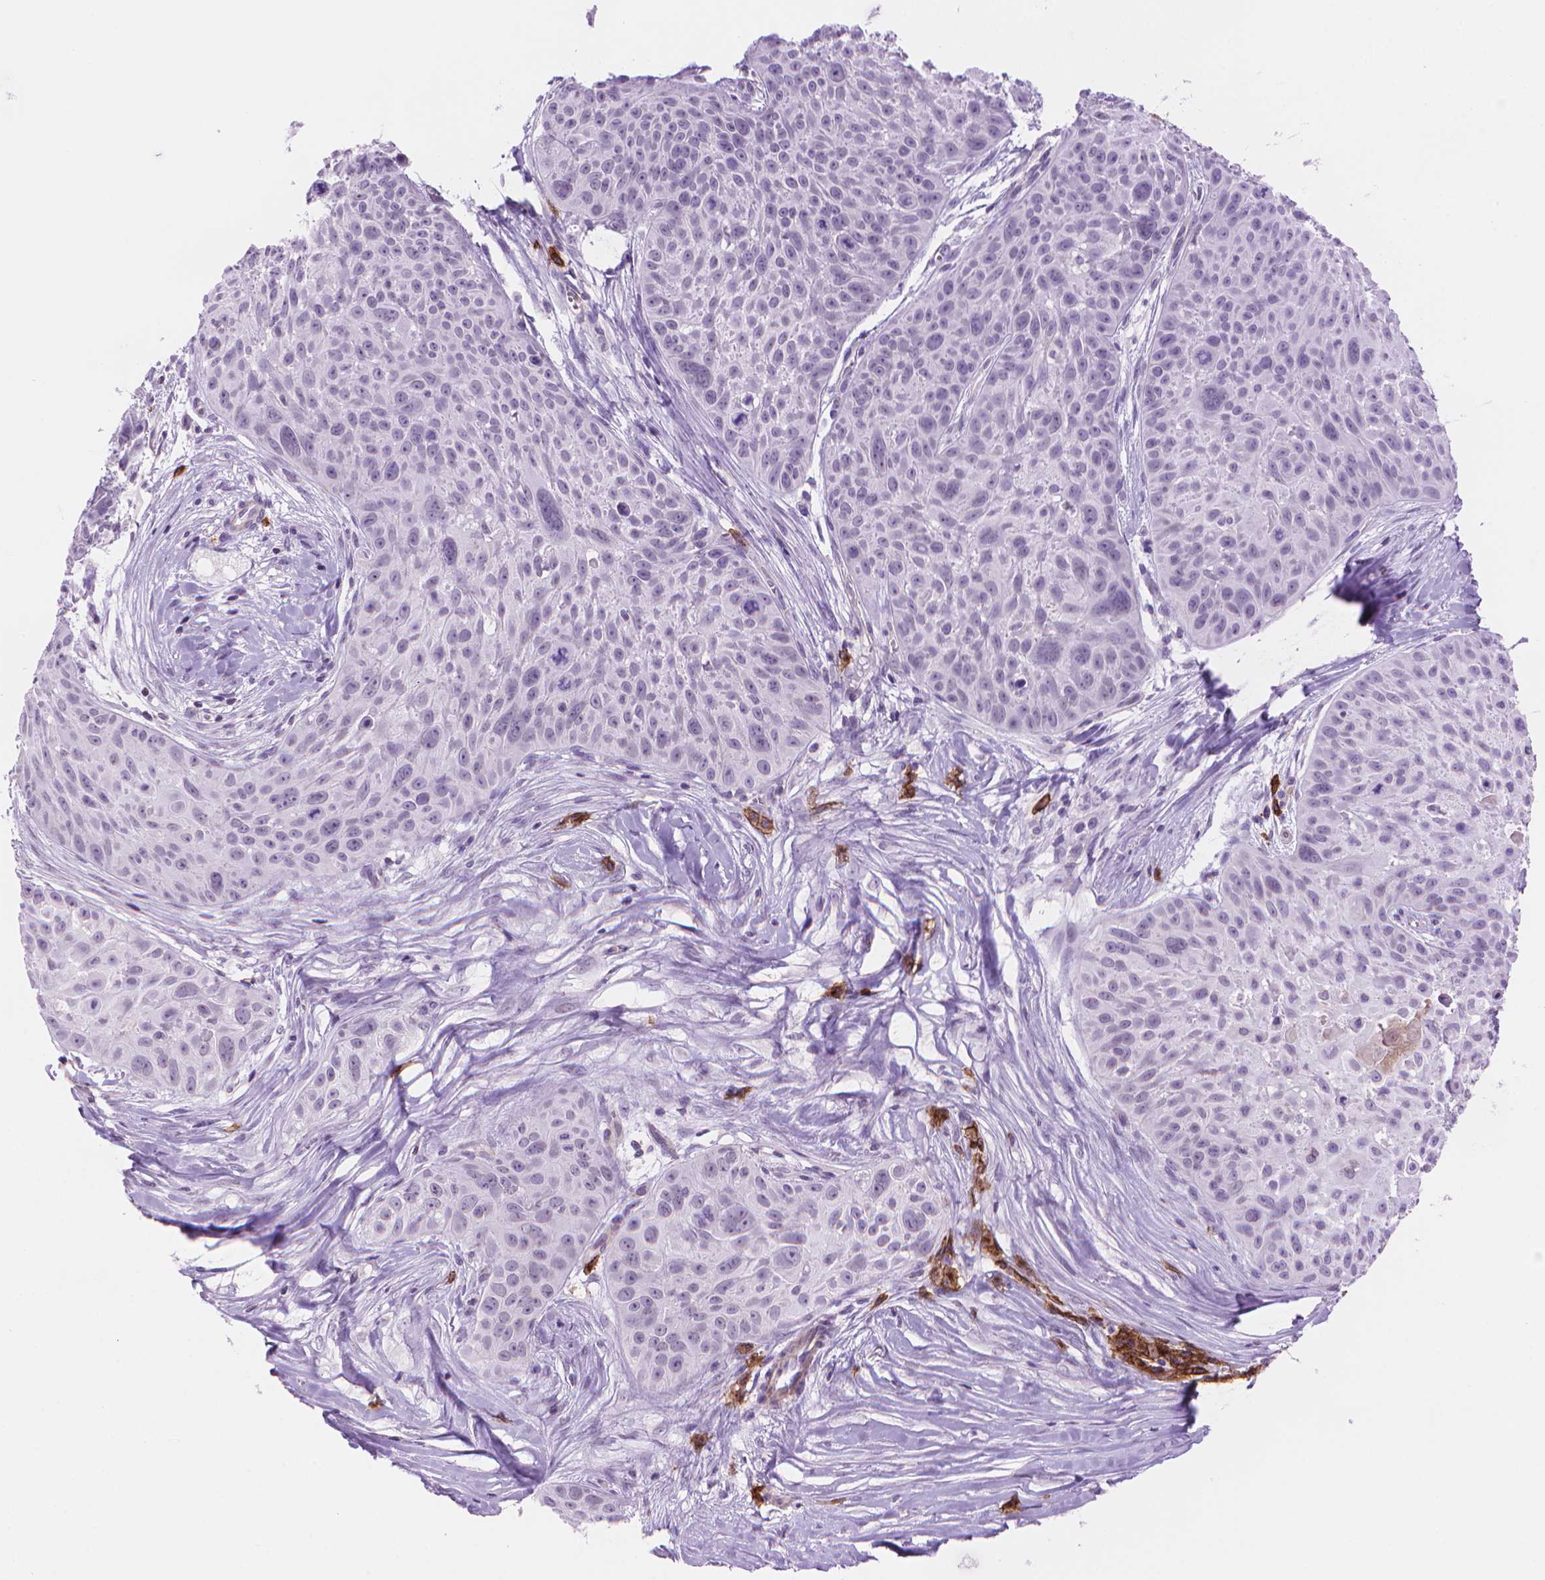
{"staining": {"intensity": "negative", "quantity": "none", "location": "none"}, "tissue": "skin cancer", "cell_type": "Tumor cells", "image_type": "cancer", "snomed": [{"axis": "morphology", "description": "Squamous cell carcinoma, NOS"}, {"axis": "topography", "description": "Skin"}, {"axis": "topography", "description": "Anal"}], "caption": "Immunohistochemistry photomicrograph of neoplastic tissue: squamous cell carcinoma (skin) stained with DAB demonstrates no significant protein positivity in tumor cells.", "gene": "TMEM184A", "patient": {"sex": "female", "age": 75}}